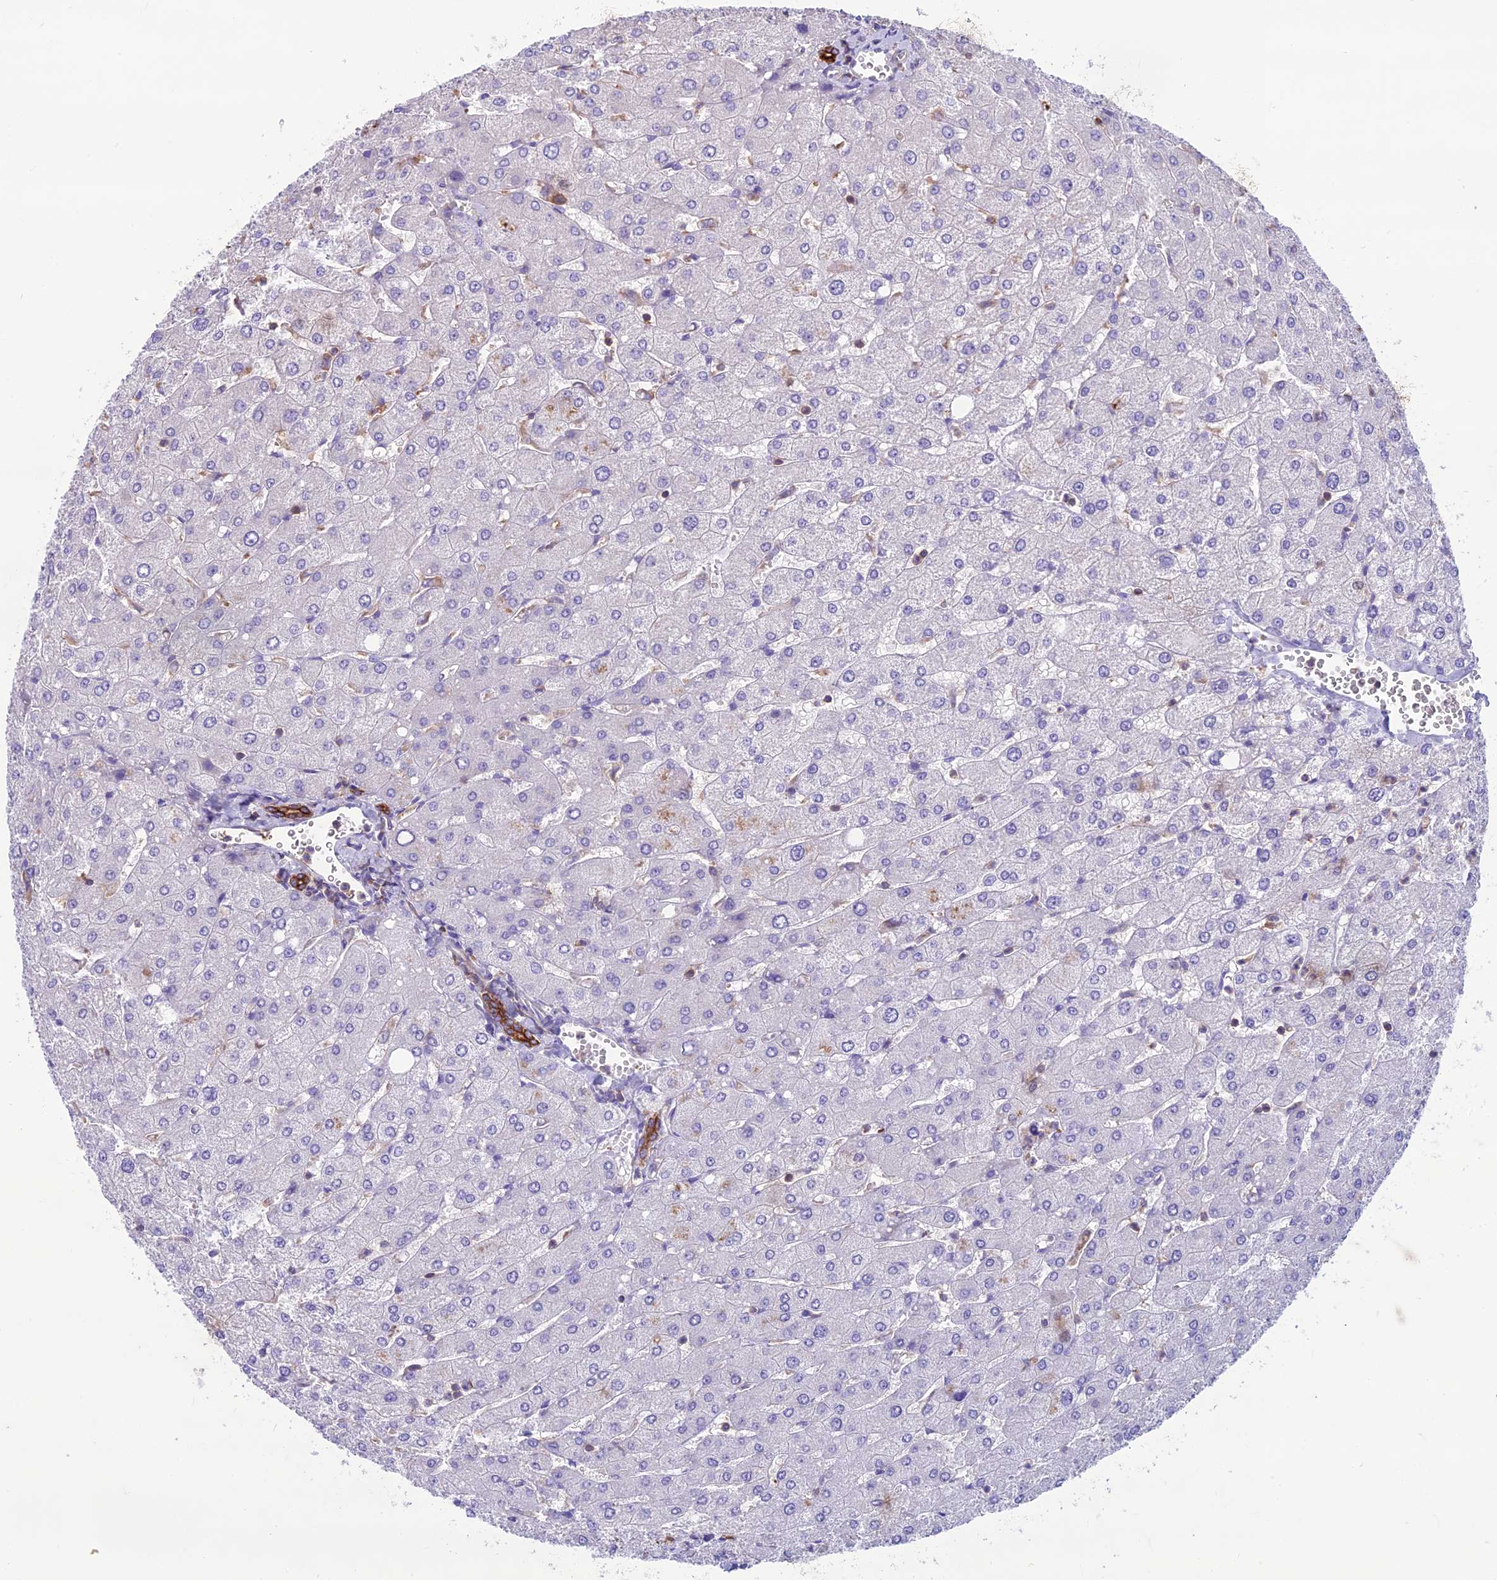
{"staining": {"intensity": "strong", "quantity": ">75%", "location": "cytoplasmic/membranous"}, "tissue": "liver", "cell_type": "Cholangiocytes", "image_type": "normal", "snomed": [{"axis": "morphology", "description": "Normal tissue, NOS"}, {"axis": "topography", "description": "Liver"}], "caption": "Immunohistochemistry (IHC) photomicrograph of benign human liver stained for a protein (brown), which reveals high levels of strong cytoplasmic/membranous expression in approximately >75% of cholangiocytes.", "gene": "CDAN1", "patient": {"sex": "male", "age": 55}}